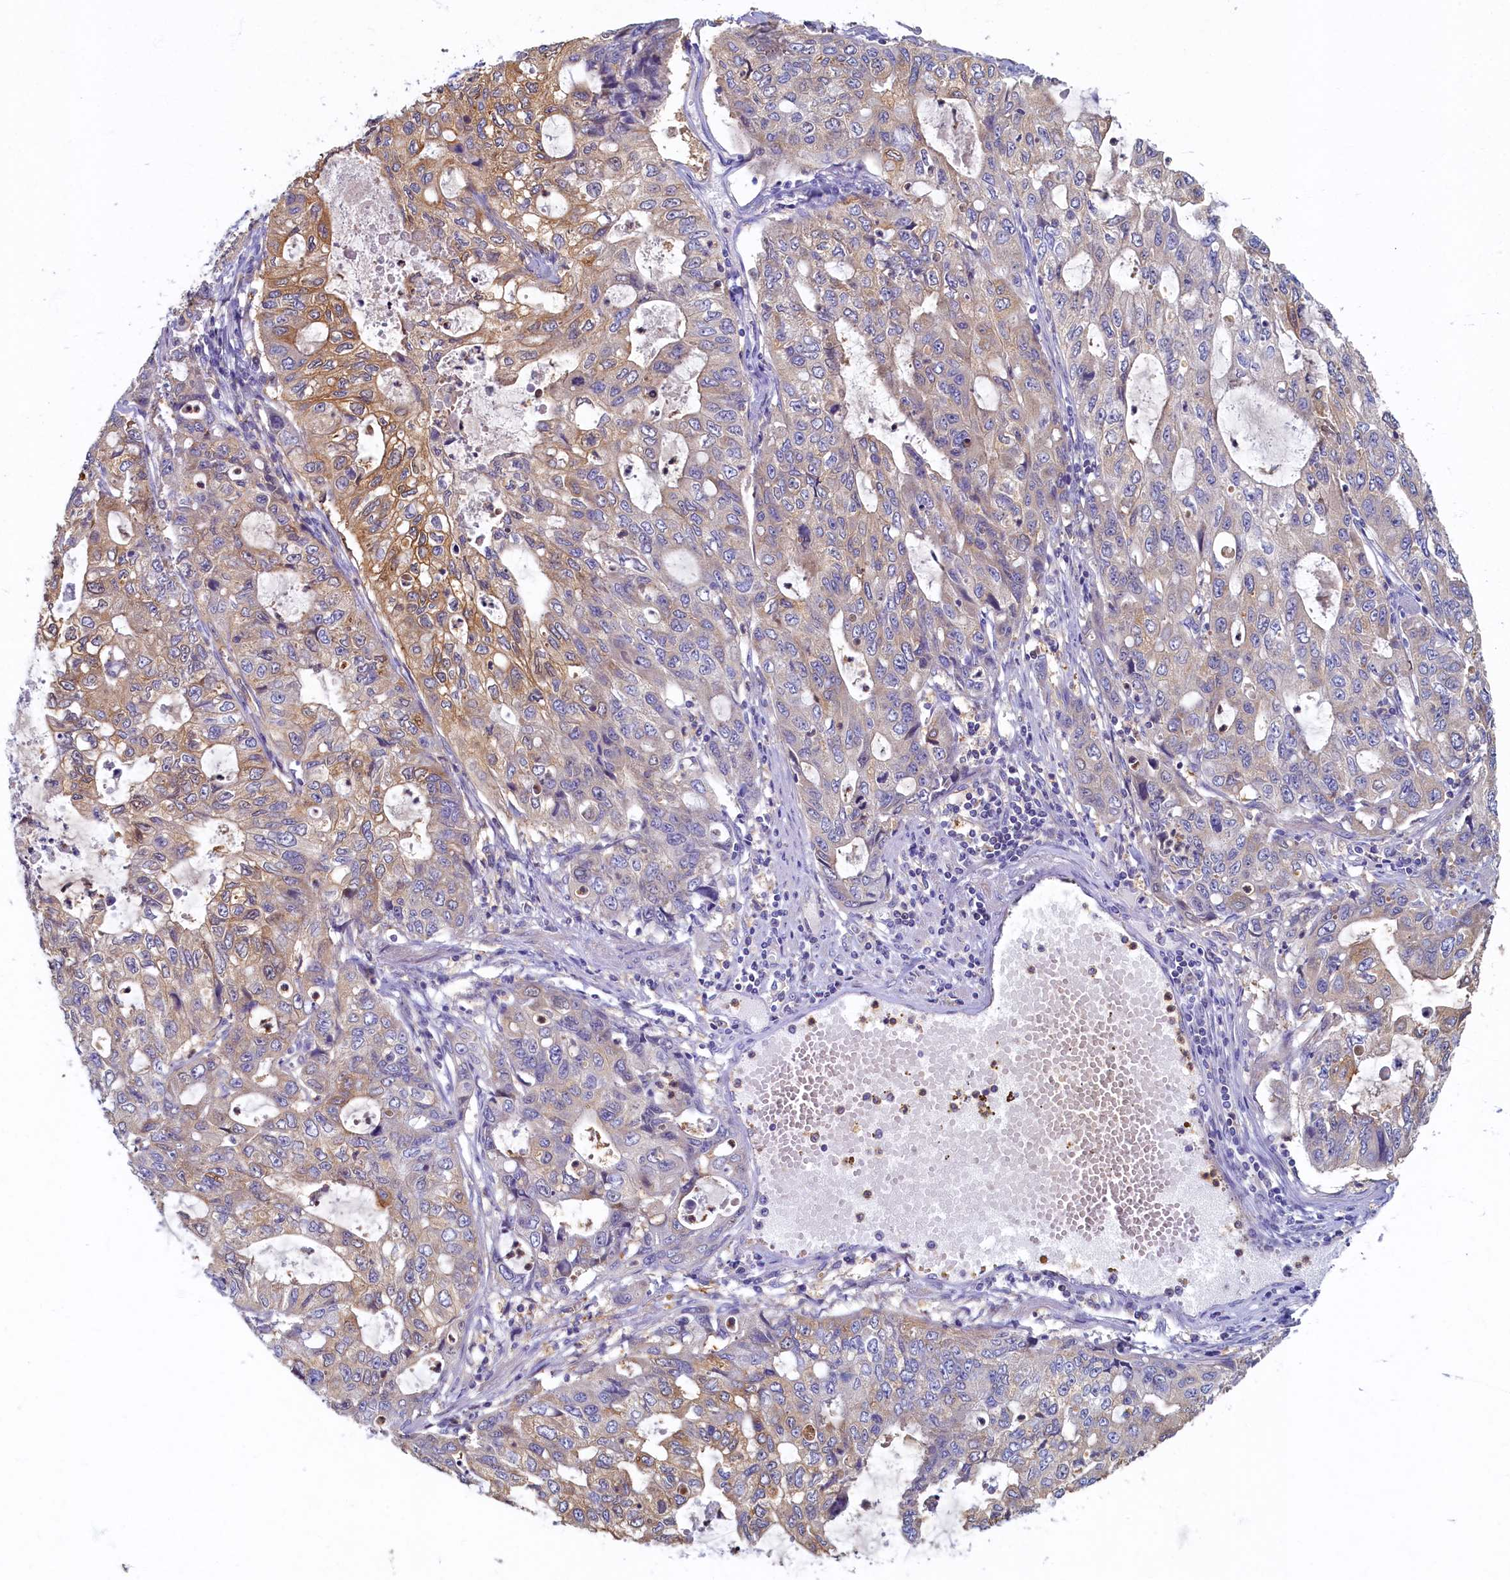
{"staining": {"intensity": "moderate", "quantity": "25%-75%", "location": "cytoplasmic/membranous"}, "tissue": "stomach cancer", "cell_type": "Tumor cells", "image_type": "cancer", "snomed": [{"axis": "morphology", "description": "Adenocarcinoma, NOS"}, {"axis": "topography", "description": "Stomach, upper"}], "caption": "Tumor cells exhibit medium levels of moderate cytoplasmic/membranous staining in about 25%-75% of cells in human stomach cancer.", "gene": "TIMM8B", "patient": {"sex": "female", "age": 52}}